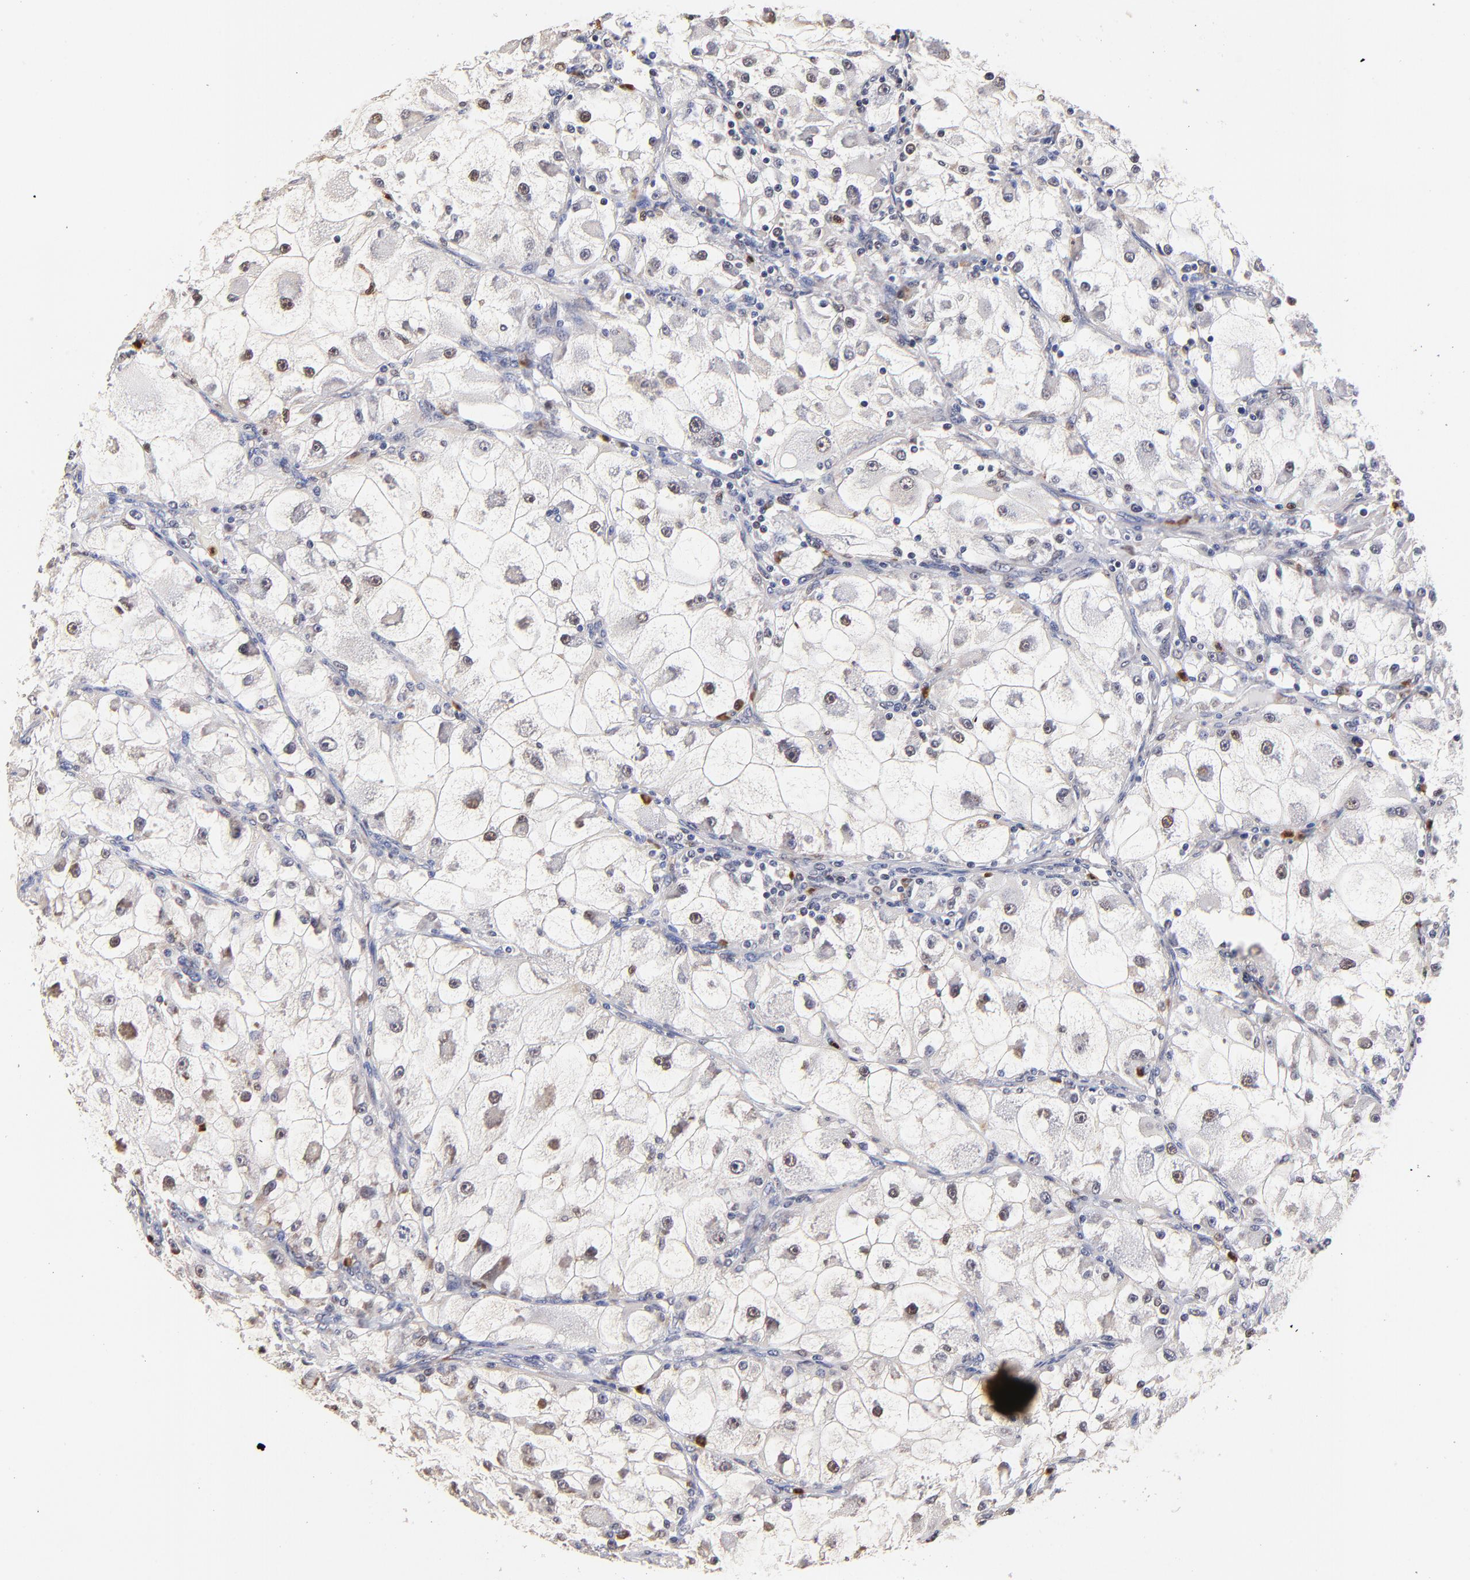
{"staining": {"intensity": "negative", "quantity": "none", "location": "none"}, "tissue": "renal cancer", "cell_type": "Tumor cells", "image_type": "cancer", "snomed": [{"axis": "morphology", "description": "Adenocarcinoma, NOS"}, {"axis": "topography", "description": "Kidney"}], "caption": "IHC image of human renal cancer stained for a protein (brown), which reveals no positivity in tumor cells.", "gene": "BBOF1", "patient": {"sex": "female", "age": 73}}